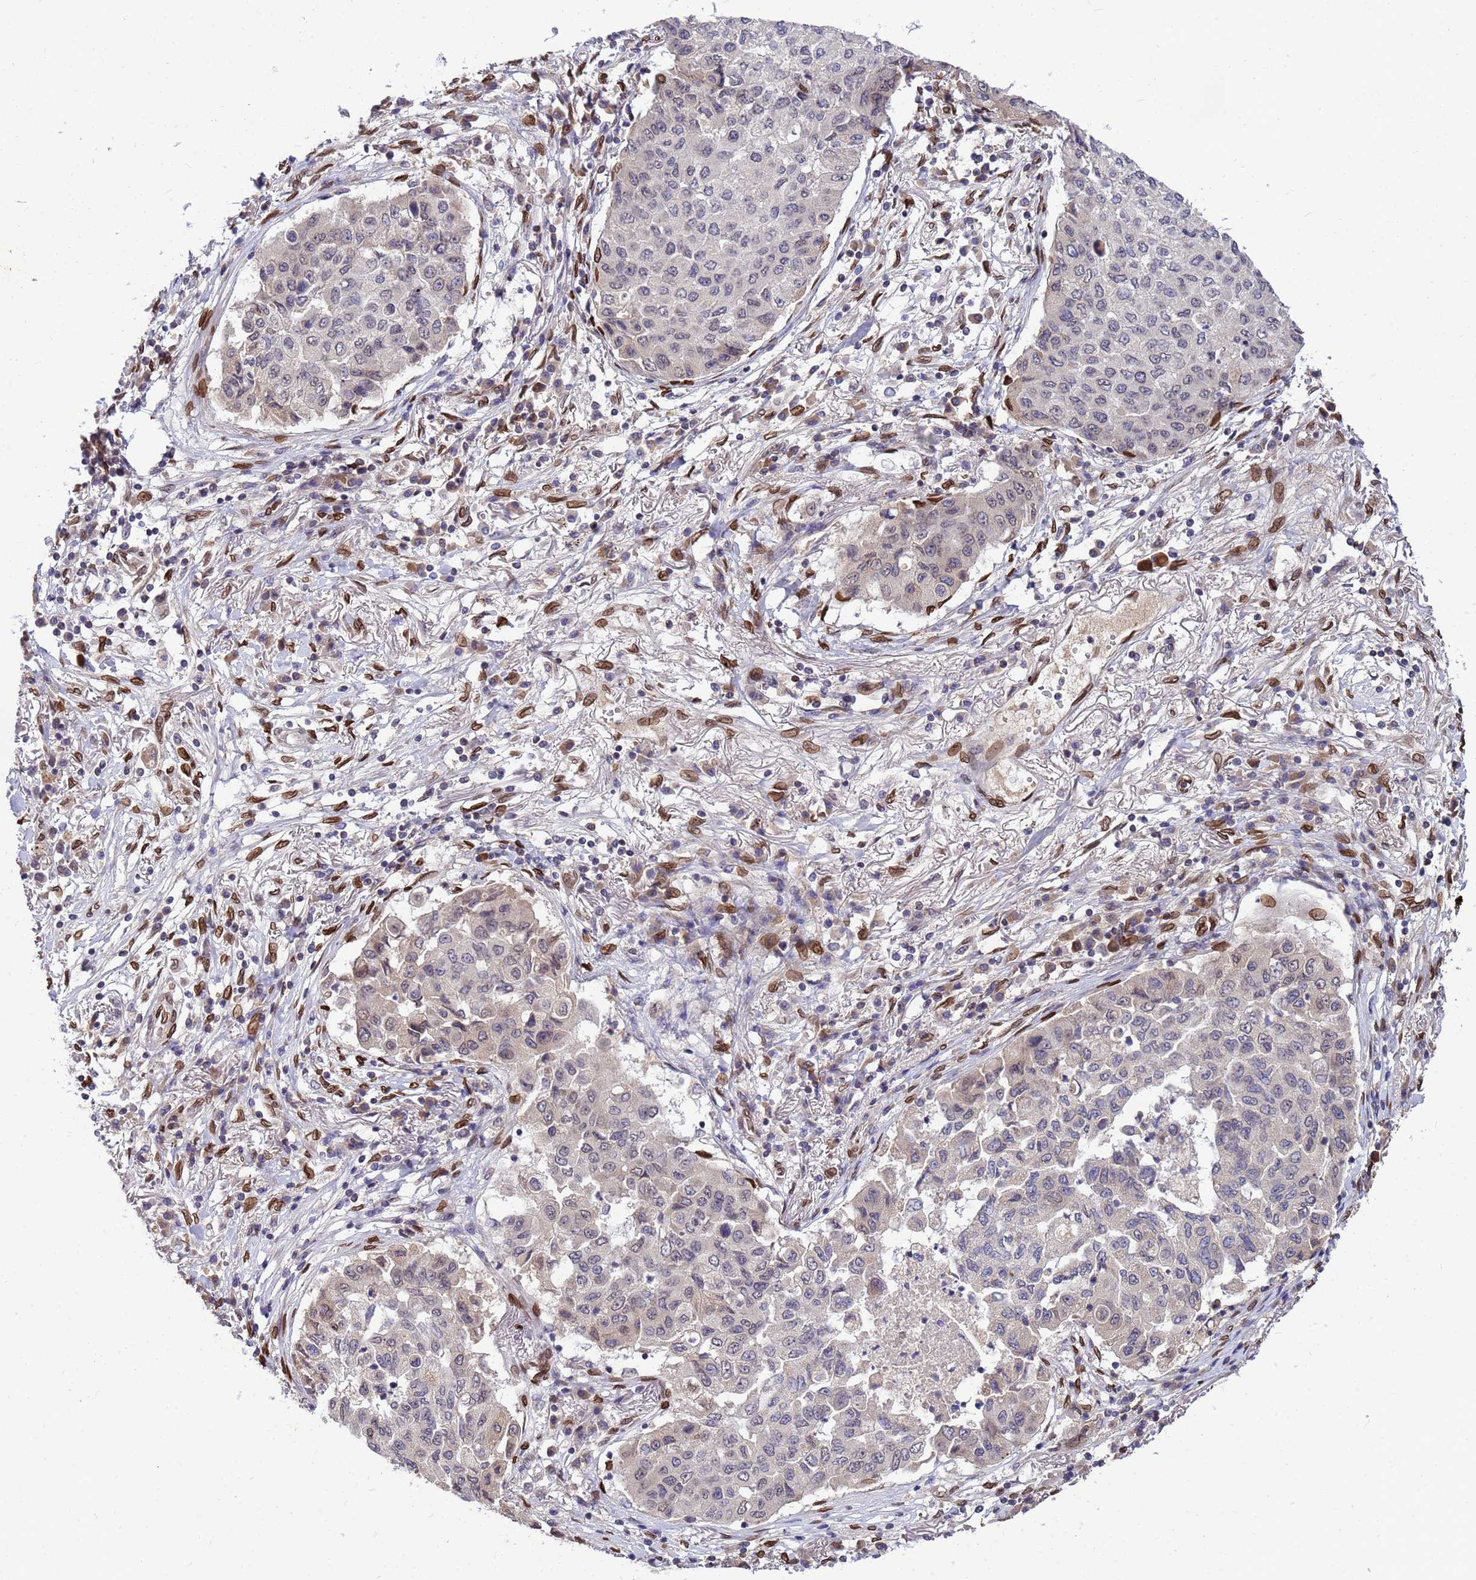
{"staining": {"intensity": "negative", "quantity": "none", "location": "none"}, "tissue": "lung cancer", "cell_type": "Tumor cells", "image_type": "cancer", "snomed": [{"axis": "morphology", "description": "Squamous cell carcinoma, NOS"}, {"axis": "topography", "description": "Lung"}], "caption": "Micrograph shows no significant protein expression in tumor cells of squamous cell carcinoma (lung).", "gene": "GPR135", "patient": {"sex": "male", "age": 74}}